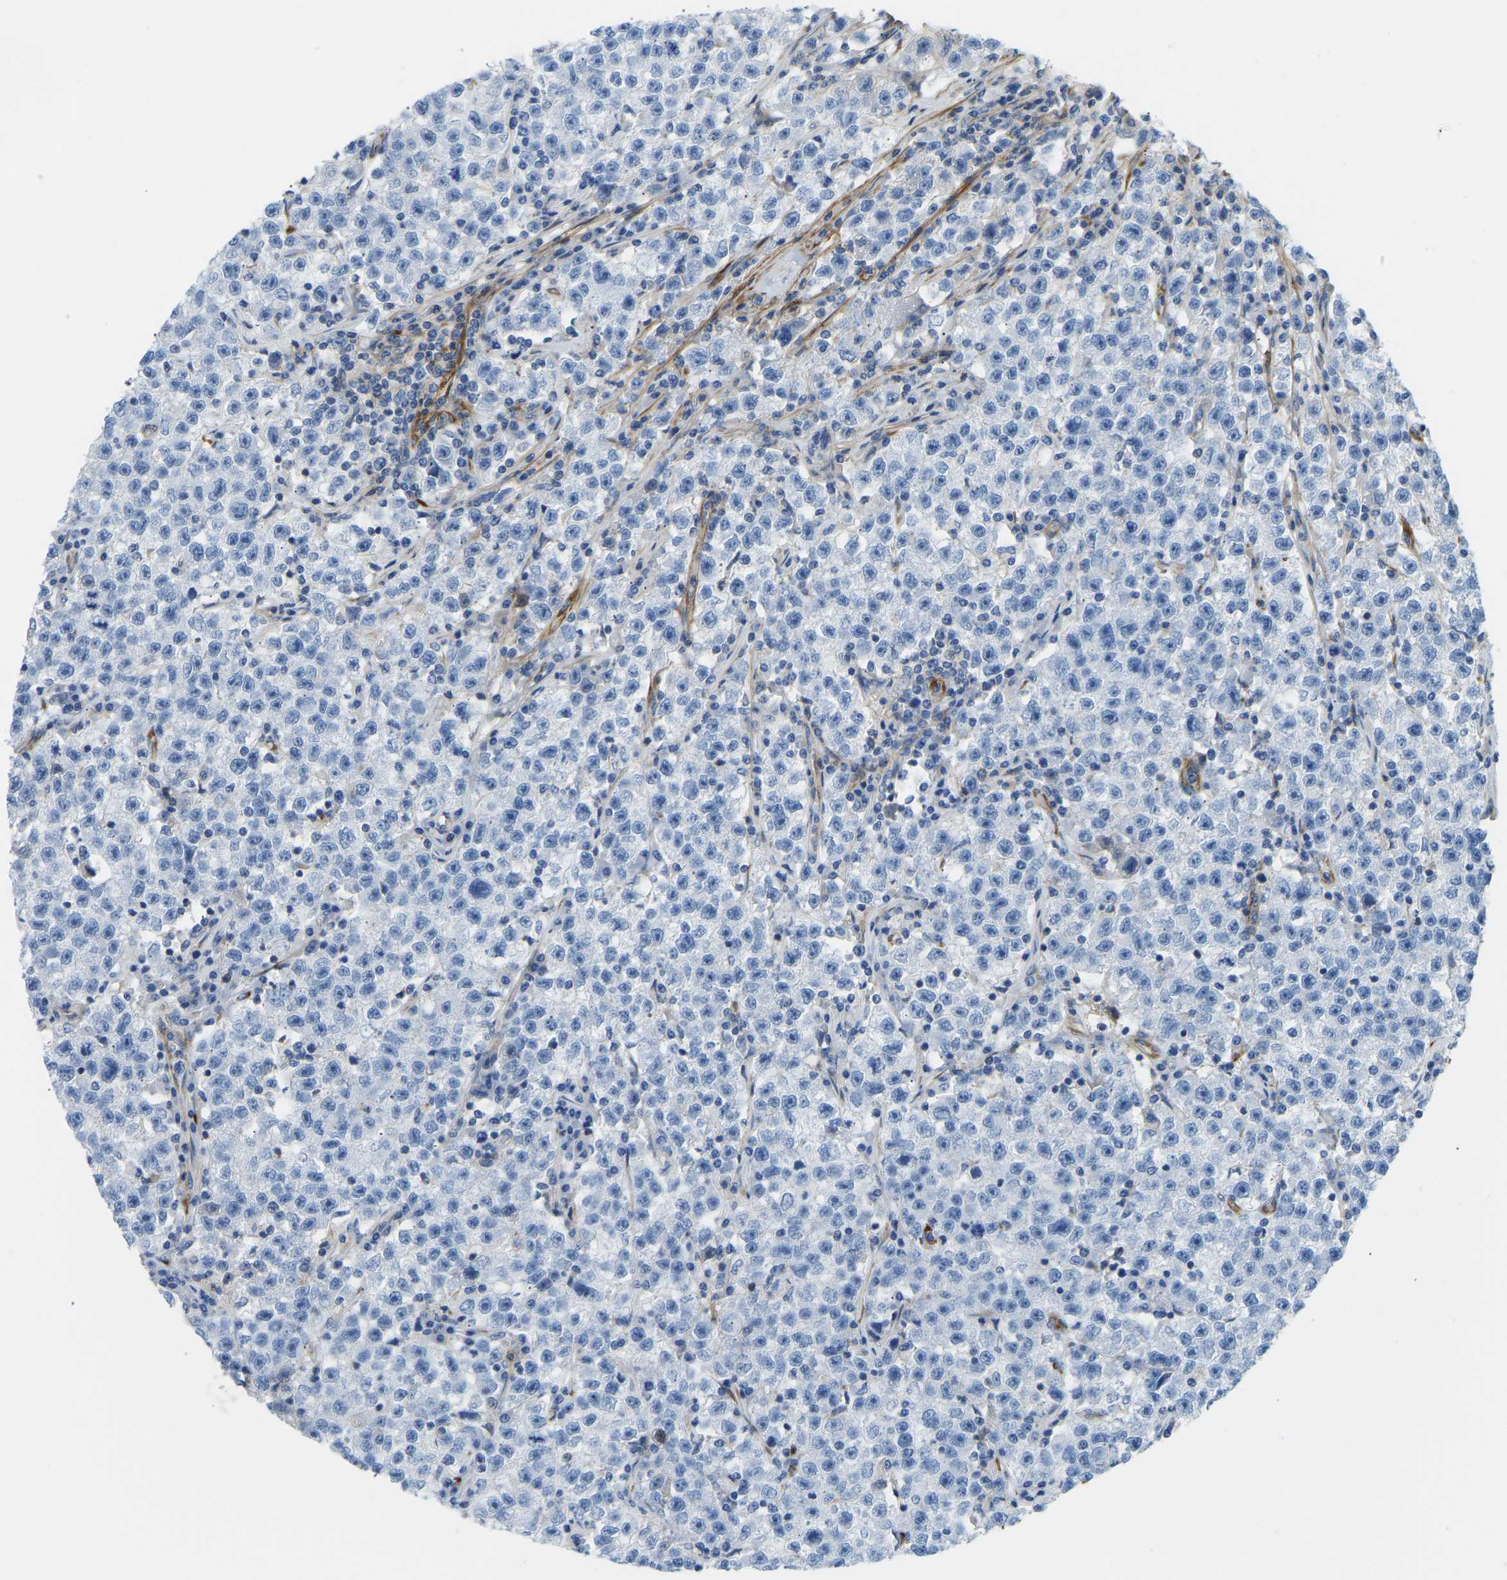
{"staining": {"intensity": "negative", "quantity": "none", "location": "none"}, "tissue": "testis cancer", "cell_type": "Tumor cells", "image_type": "cancer", "snomed": [{"axis": "morphology", "description": "Seminoma, NOS"}, {"axis": "topography", "description": "Testis"}], "caption": "Tumor cells are negative for brown protein staining in testis cancer (seminoma).", "gene": "COL15A1", "patient": {"sex": "male", "age": 22}}